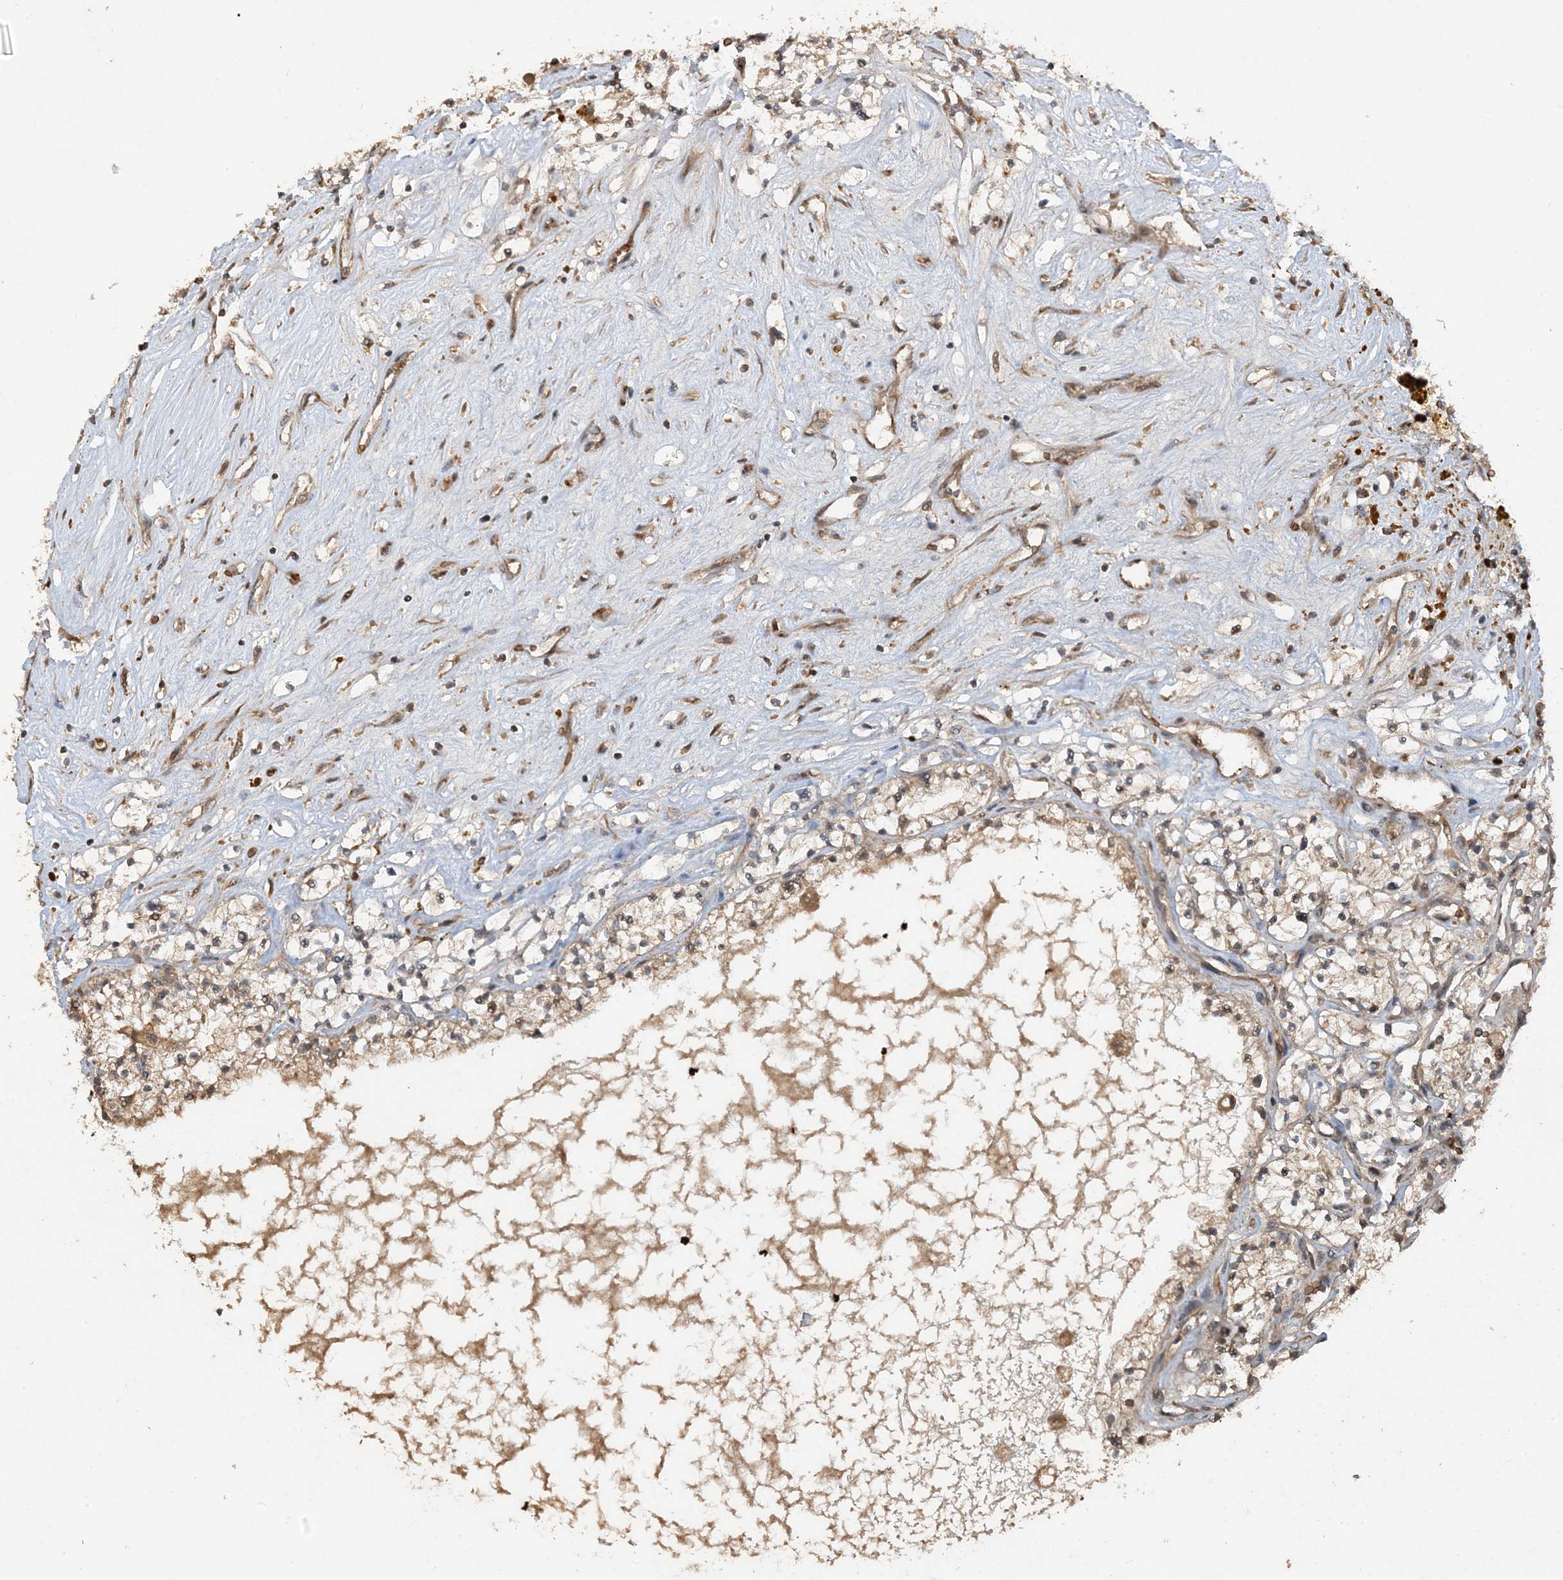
{"staining": {"intensity": "moderate", "quantity": "25%-75%", "location": "cytoplasmic/membranous"}, "tissue": "renal cancer", "cell_type": "Tumor cells", "image_type": "cancer", "snomed": [{"axis": "morphology", "description": "Normal tissue, NOS"}, {"axis": "morphology", "description": "Adenocarcinoma, NOS"}, {"axis": "topography", "description": "Kidney"}], "caption": "IHC micrograph of human adenocarcinoma (renal) stained for a protein (brown), which displays medium levels of moderate cytoplasmic/membranous positivity in about 25%-75% of tumor cells.", "gene": "PUSL1", "patient": {"sex": "male", "age": 68}}